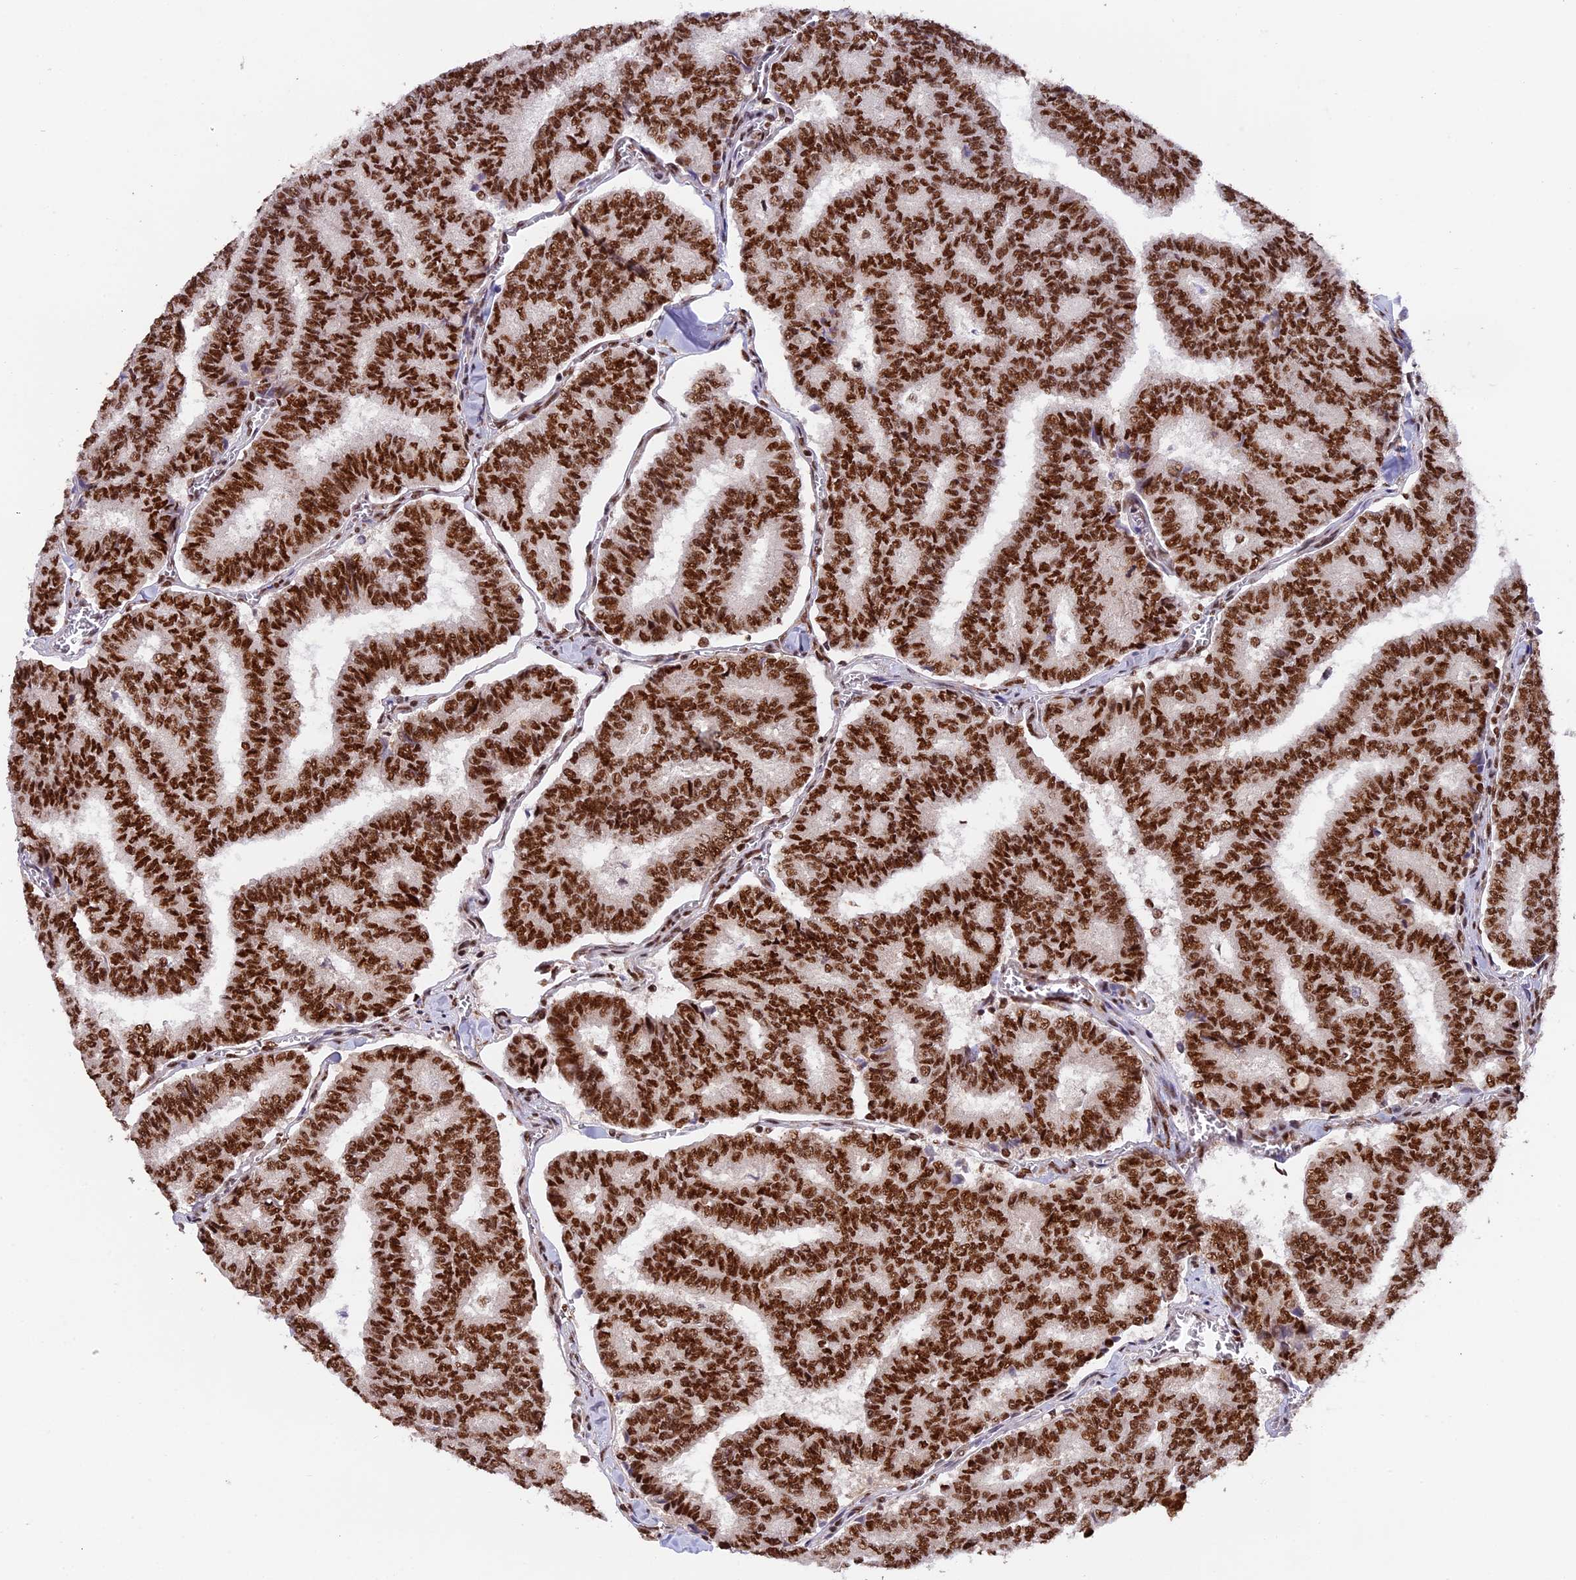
{"staining": {"intensity": "strong", "quantity": ">75%", "location": "nuclear"}, "tissue": "thyroid cancer", "cell_type": "Tumor cells", "image_type": "cancer", "snomed": [{"axis": "morphology", "description": "Papillary adenocarcinoma, NOS"}, {"axis": "topography", "description": "Thyroid gland"}], "caption": "An IHC photomicrograph of neoplastic tissue is shown. Protein staining in brown labels strong nuclear positivity in thyroid cancer (papillary adenocarcinoma) within tumor cells.", "gene": "RAMAC", "patient": {"sex": "female", "age": 35}}